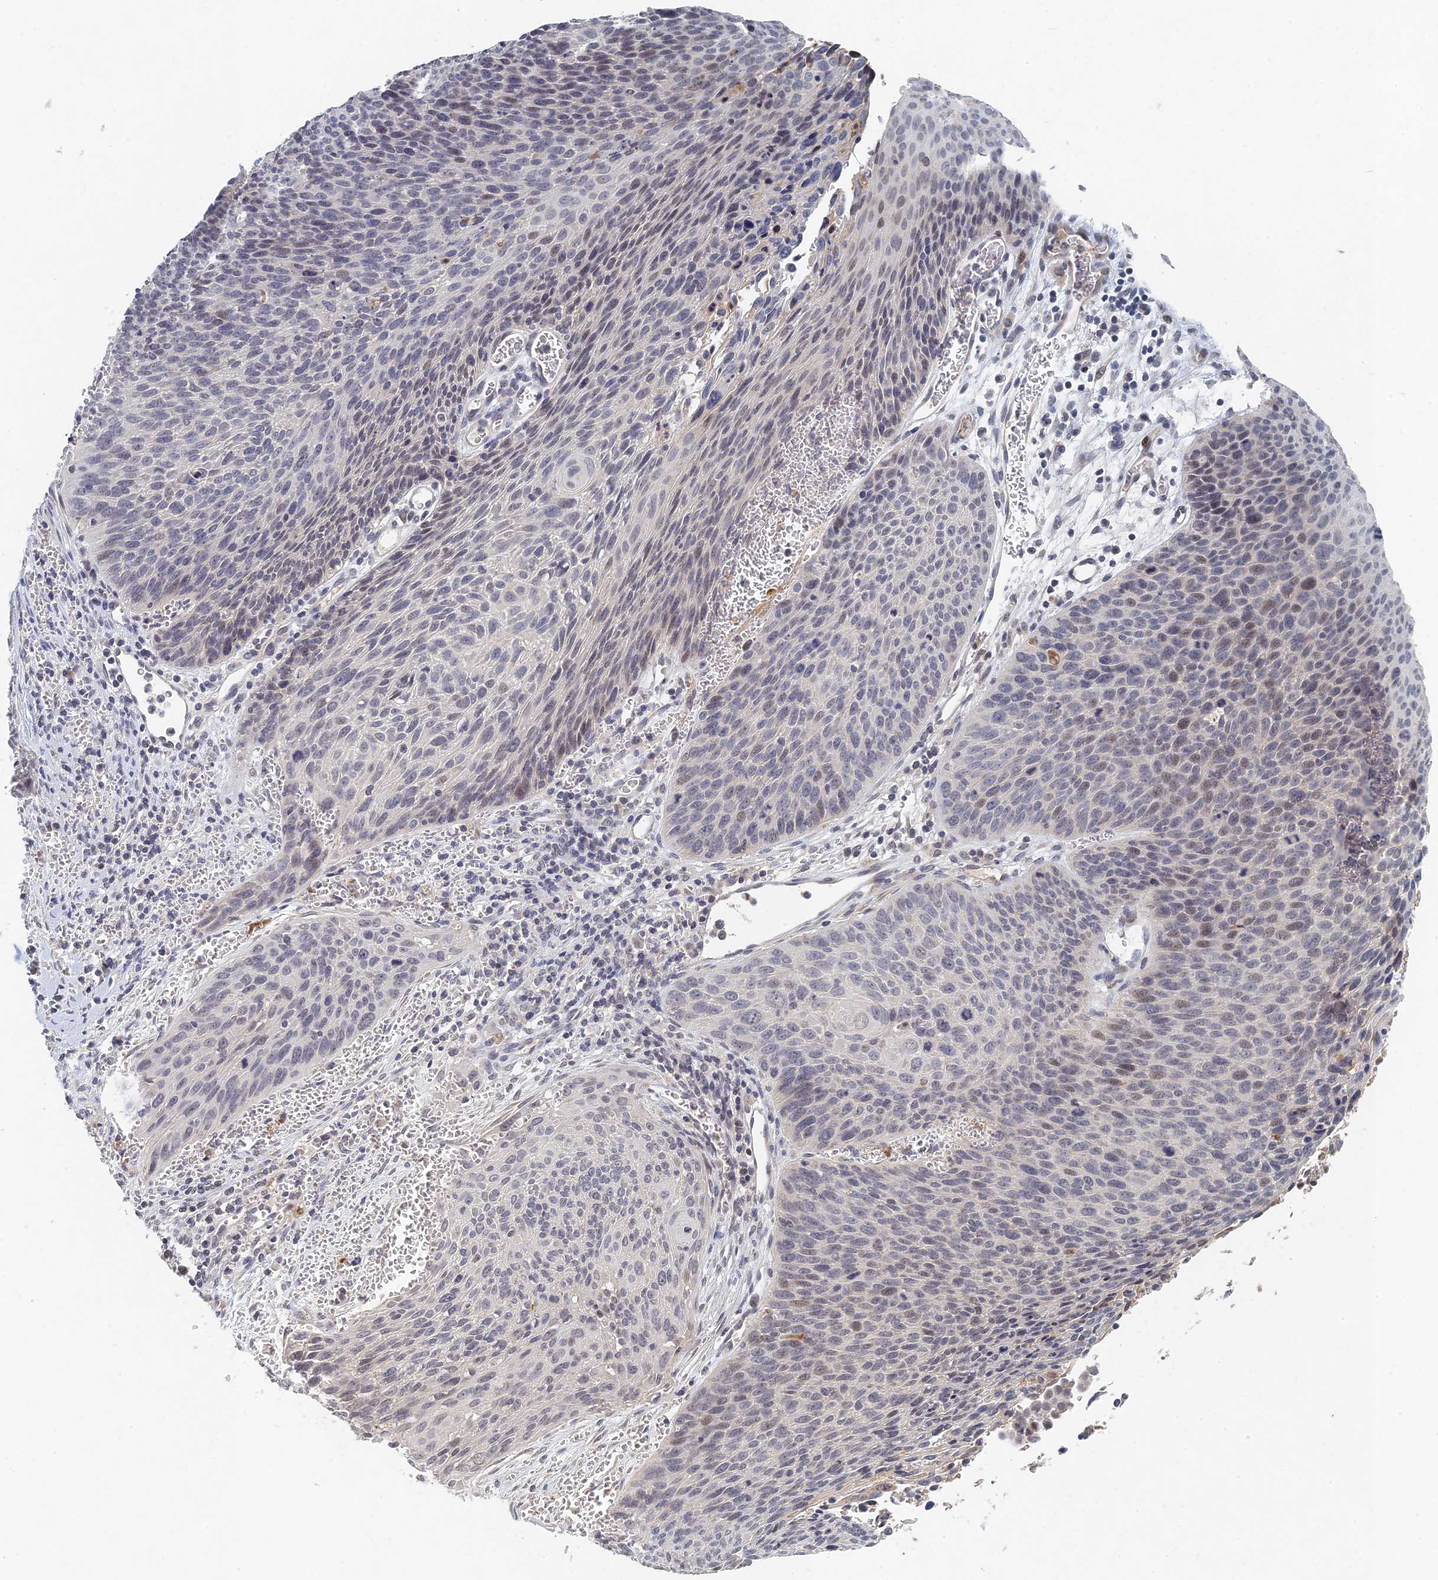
{"staining": {"intensity": "moderate", "quantity": "<25%", "location": "nuclear"}, "tissue": "cervical cancer", "cell_type": "Tumor cells", "image_type": "cancer", "snomed": [{"axis": "morphology", "description": "Squamous cell carcinoma, NOS"}, {"axis": "topography", "description": "Cervix"}], "caption": "The micrograph demonstrates a brown stain indicating the presence of a protein in the nuclear of tumor cells in squamous cell carcinoma (cervical). The staining was performed using DAB (3,3'-diaminobenzidine), with brown indicating positive protein expression. Nuclei are stained blue with hematoxylin.", "gene": "GNA15", "patient": {"sex": "female", "age": 55}}